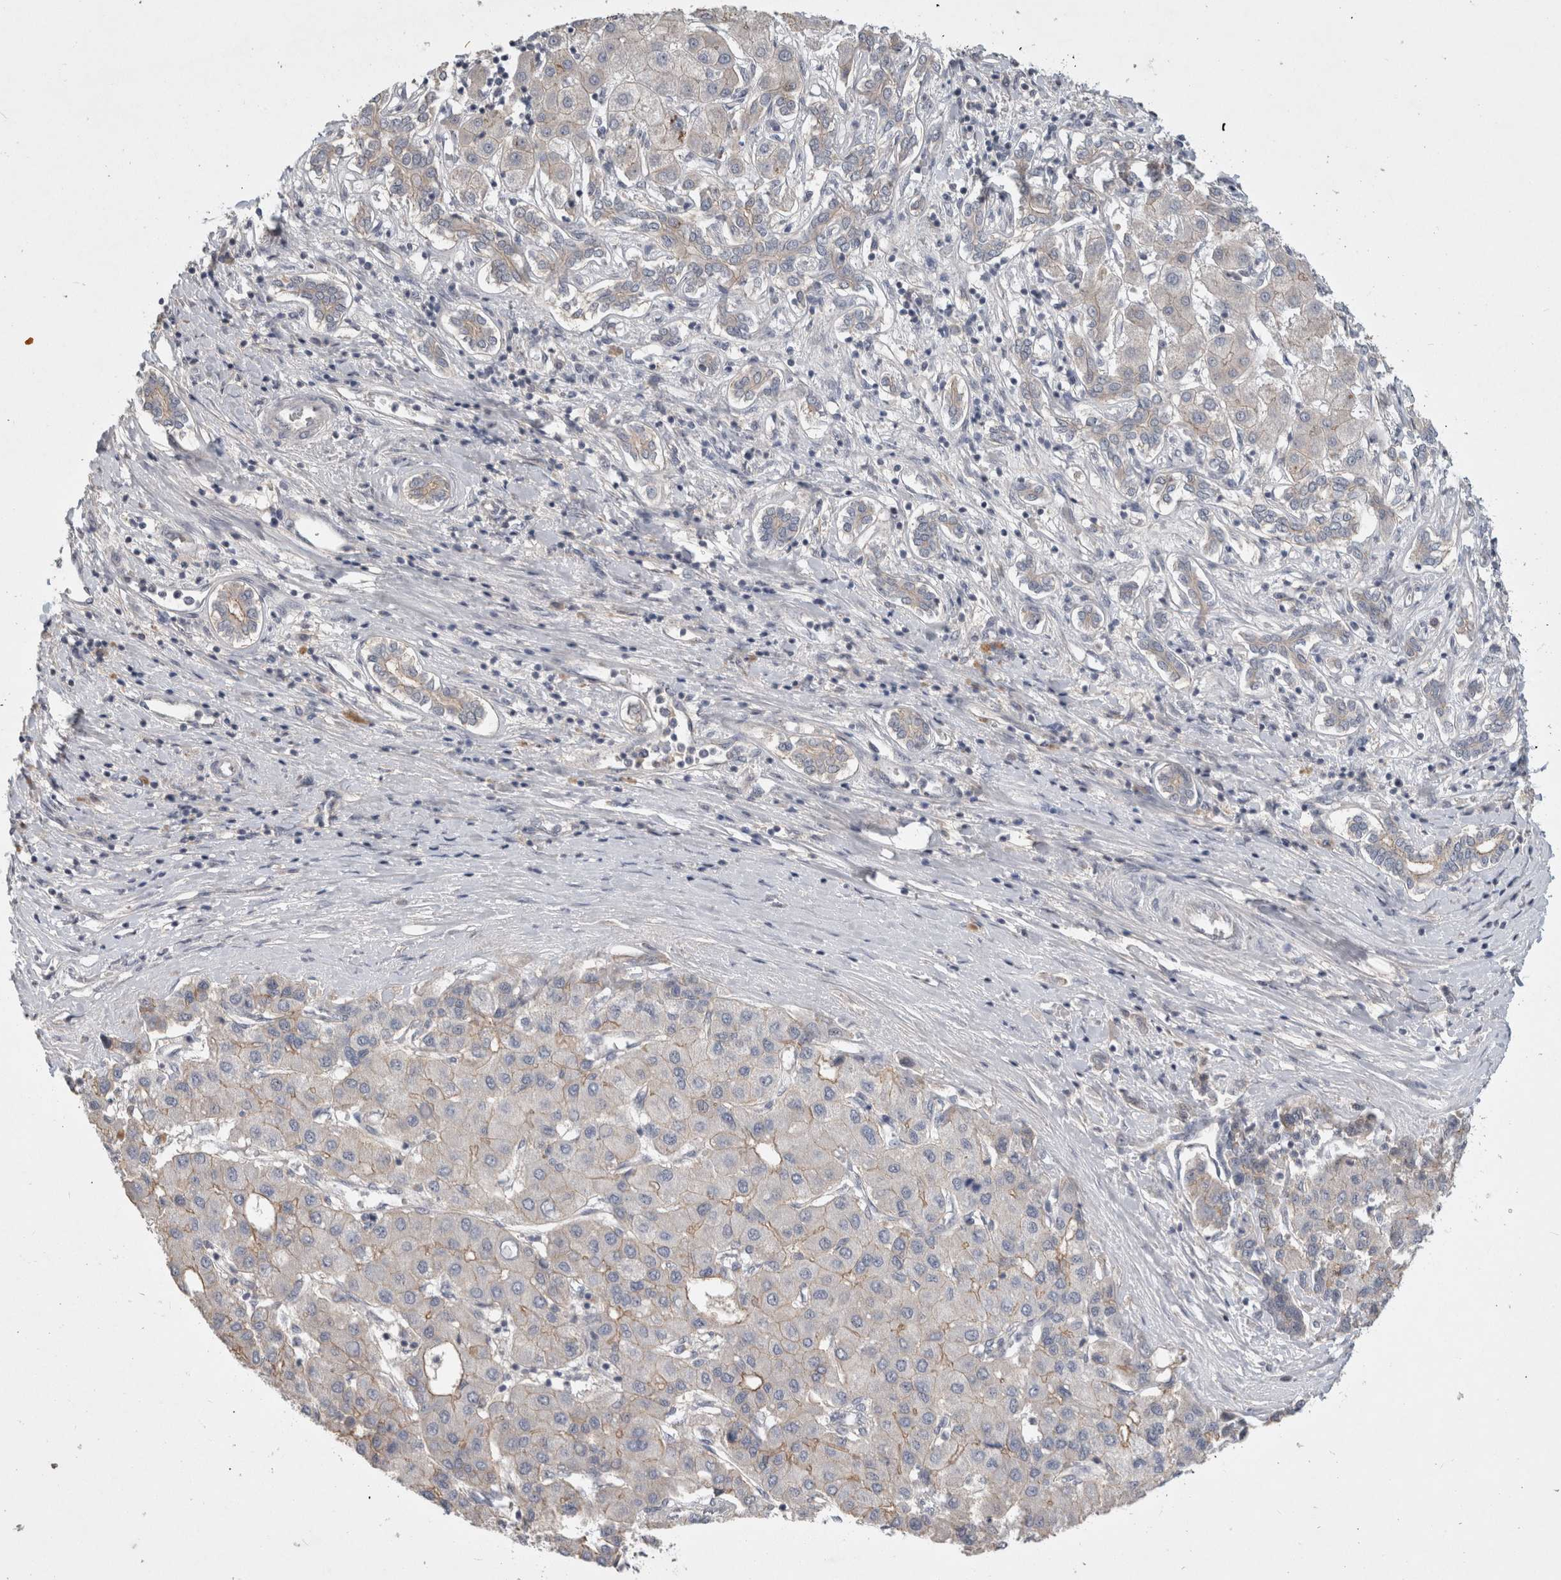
{"staining": {"intensity": "weak", "quantity": "<25%", "location": "cytoplasmic/membranous"}, "tissue": "liver cancer", "cell_type": "Tumor cells", "image_type": "cancer", "snomed": [{"axis": "morphology", "description": "Carcinoma, Hepatocellular, NOS"}, {"axis": "topography", "description": "Liver"}], "caption": "This is an IHC photomicrograph of liver cancer (hepatocellular carcinoma). There is no expression in tumor cells.", "gene": "CERS3", "patient": {"sex": "male", "age": 65}}